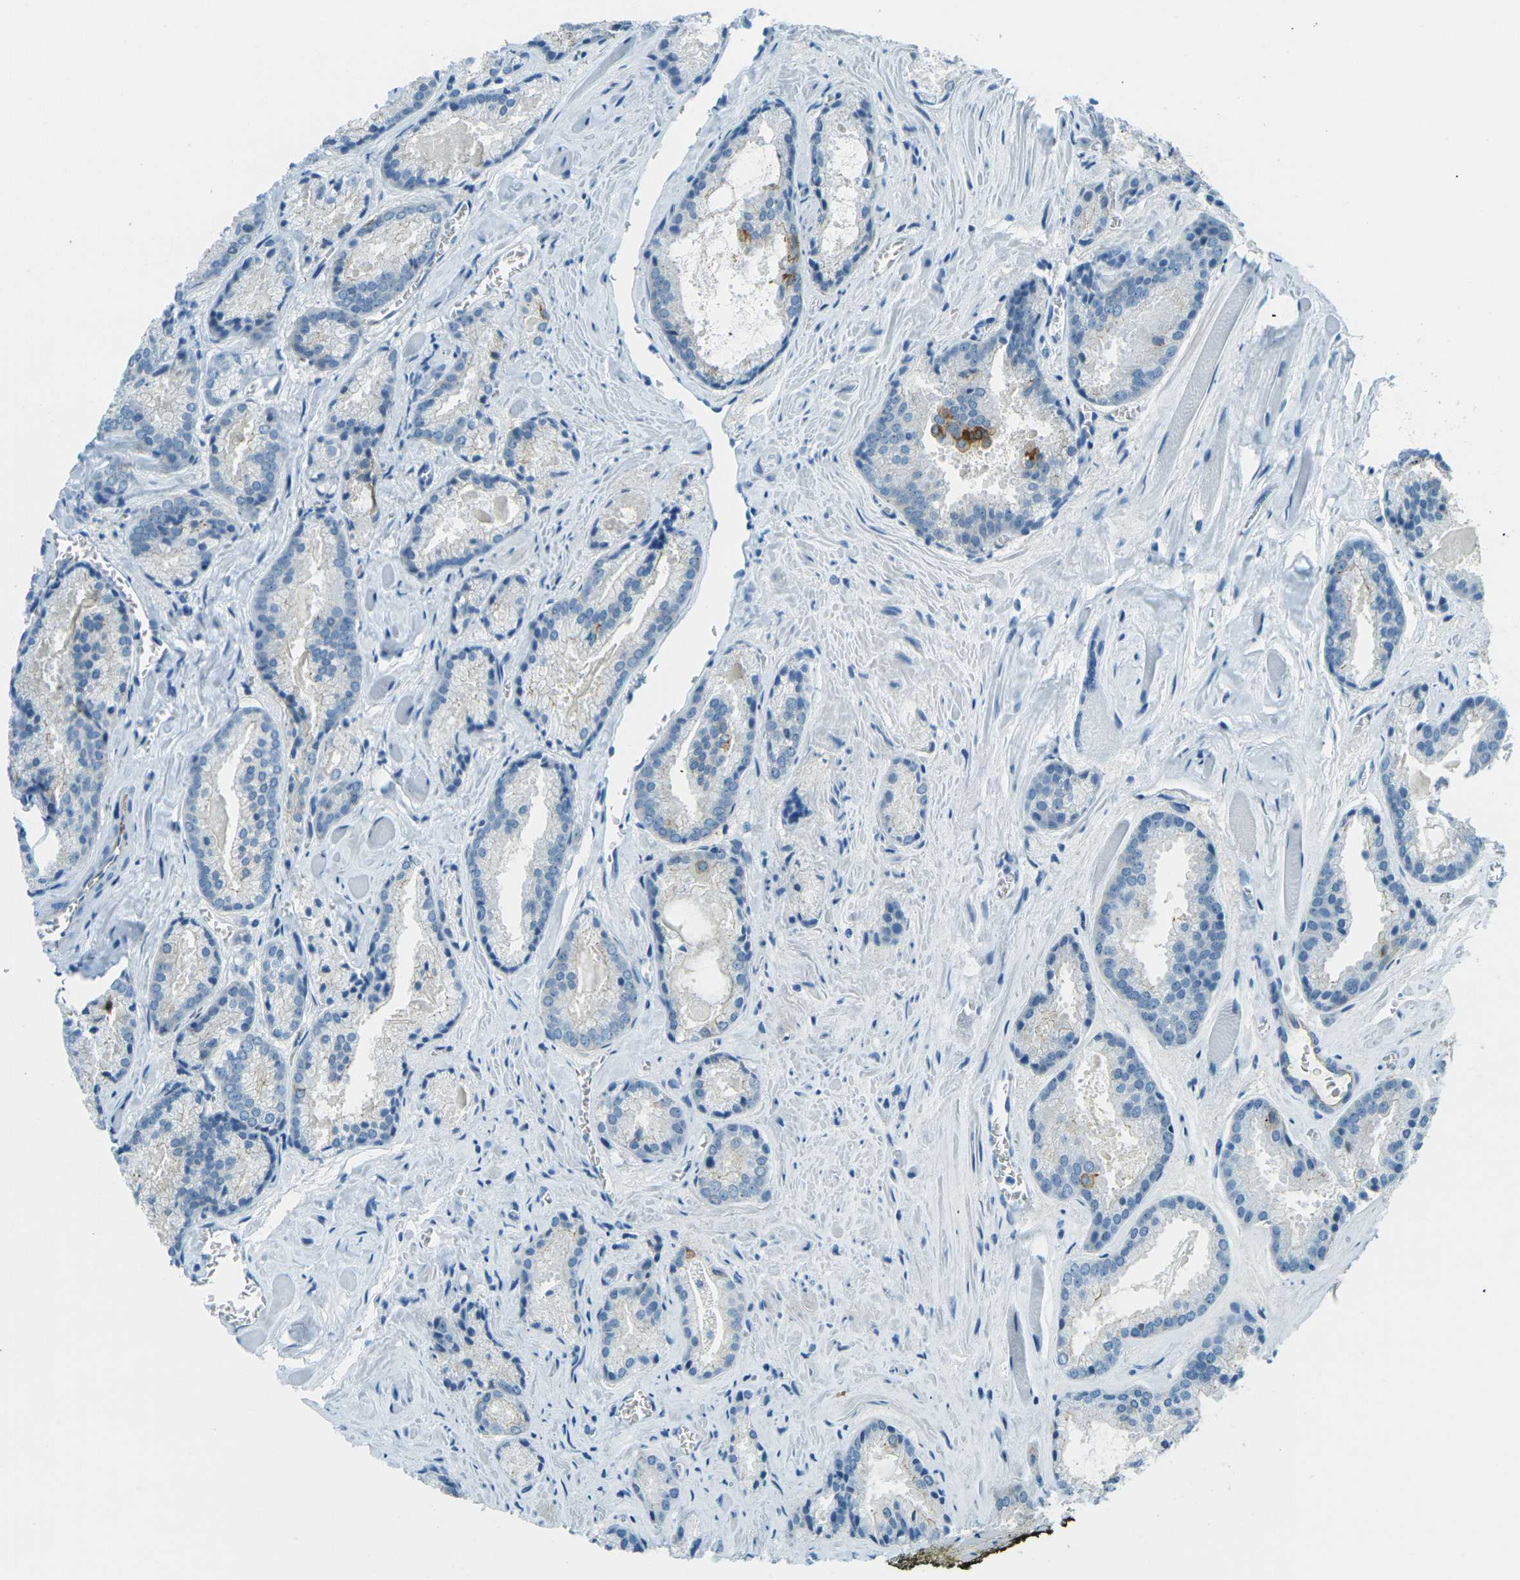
{"staining": {"intensity": "weak", "quantity": "<25%", "location": "cytoplasmic/membranous"}, "tissue": "prostate cancer", "cell_type": "Tumor cells", "image_type": "cancer", "snomed": [{"axis": "morphology", "description": "Adenocarcinoma, Low grade"}, {"axis": "topography", "description": "Prostate"}], "caption": "The histopathology image exhibits no significant positivity in tumor cells of prostate cancer.", "gene": "OCLN", "patient": {"sex": "male", "age": 64}}